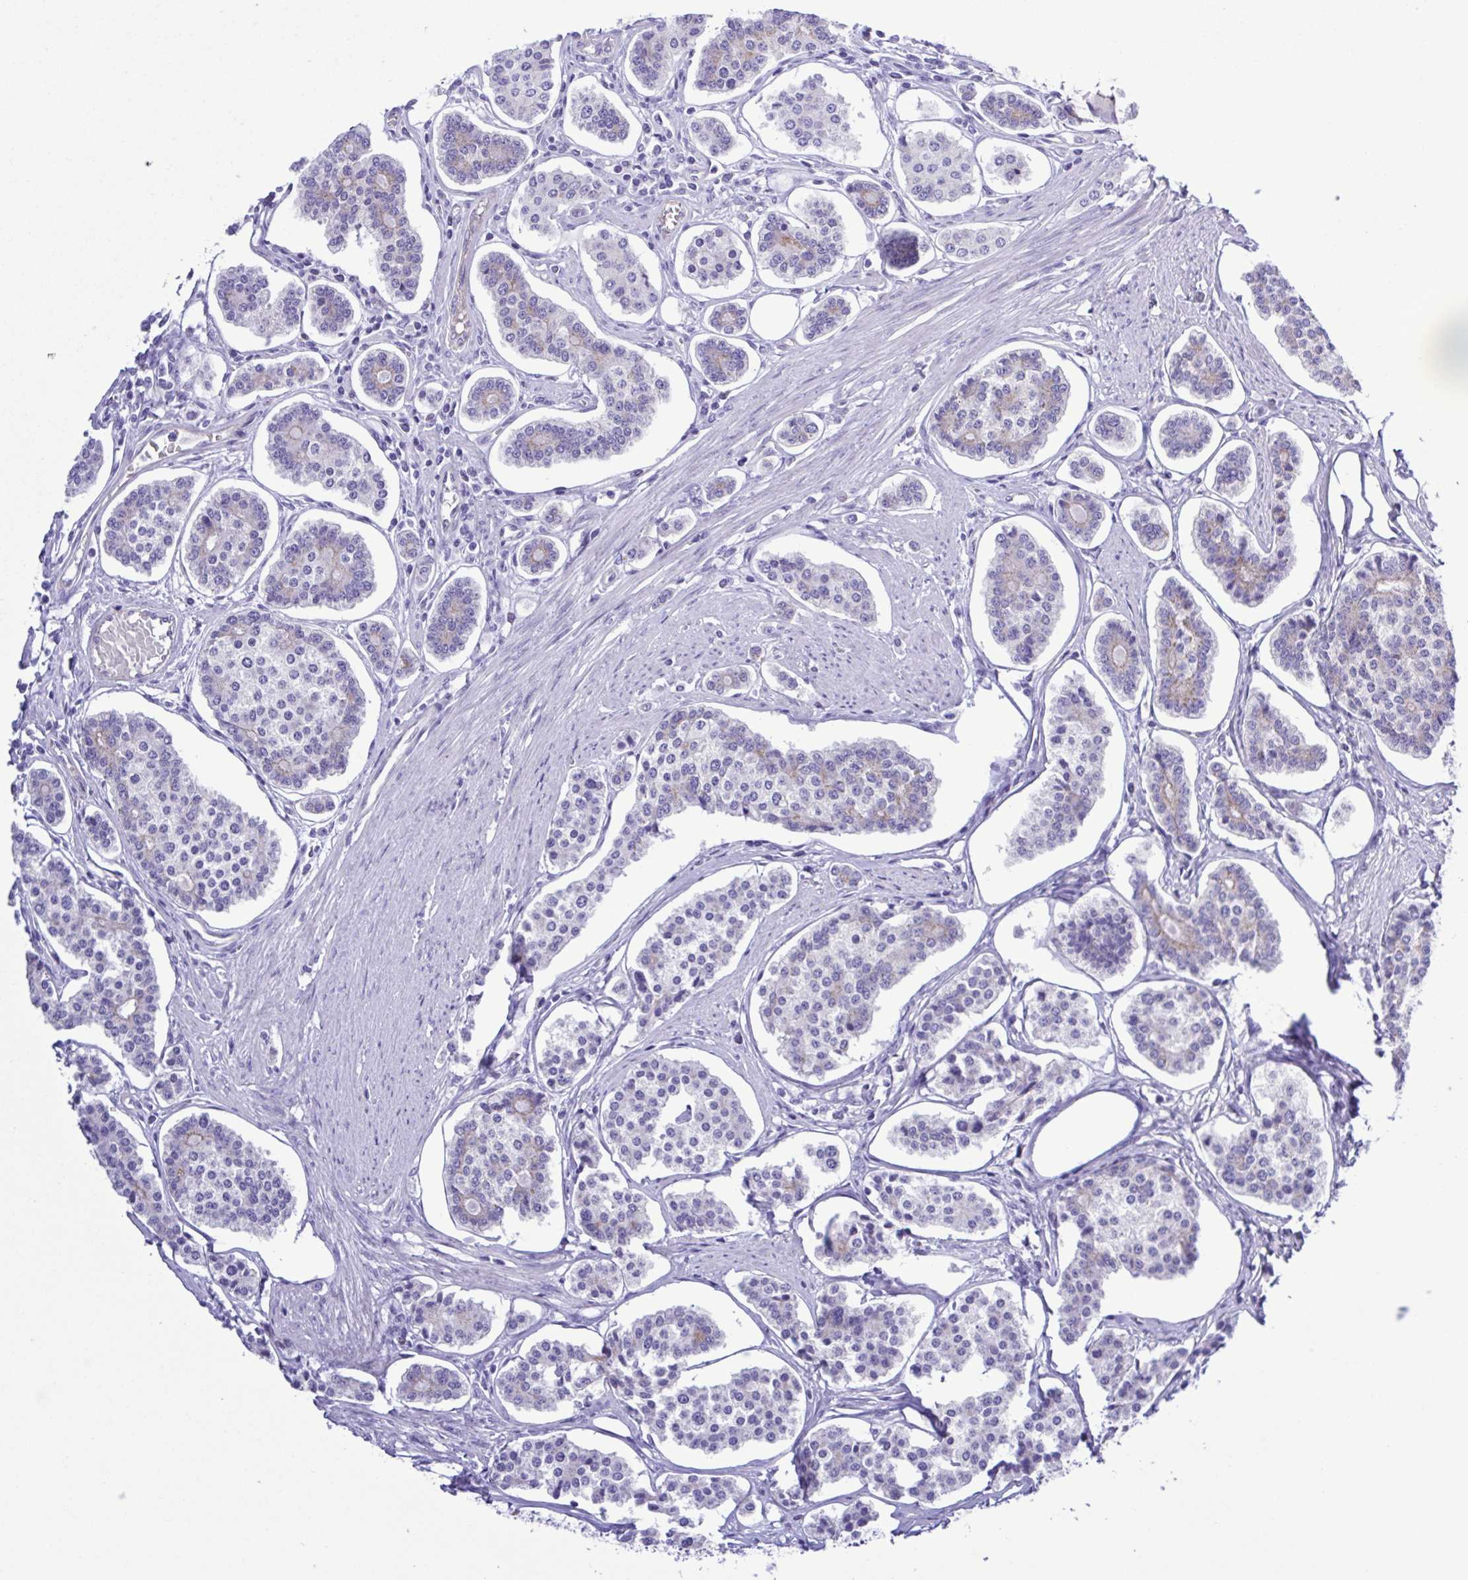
{"staining": {"intensity": "weak", "quantity": "<25%", "location": "cytoplasmic/membranous"}, "tissue": "carcinoid", "cell_type": "Tumor cells", "image_type": "cancer", "snomed": [{"axis": "morphology", "description": "Carcinoid, malignant, NOS"}, {"axis": "topography", "description": "Small intestine"}], "caption": "Tumor cells are negative for protein expression in human carcinoid.", "gene": "CYP11A1", "patient": {"sex": "female", "age": 65}}